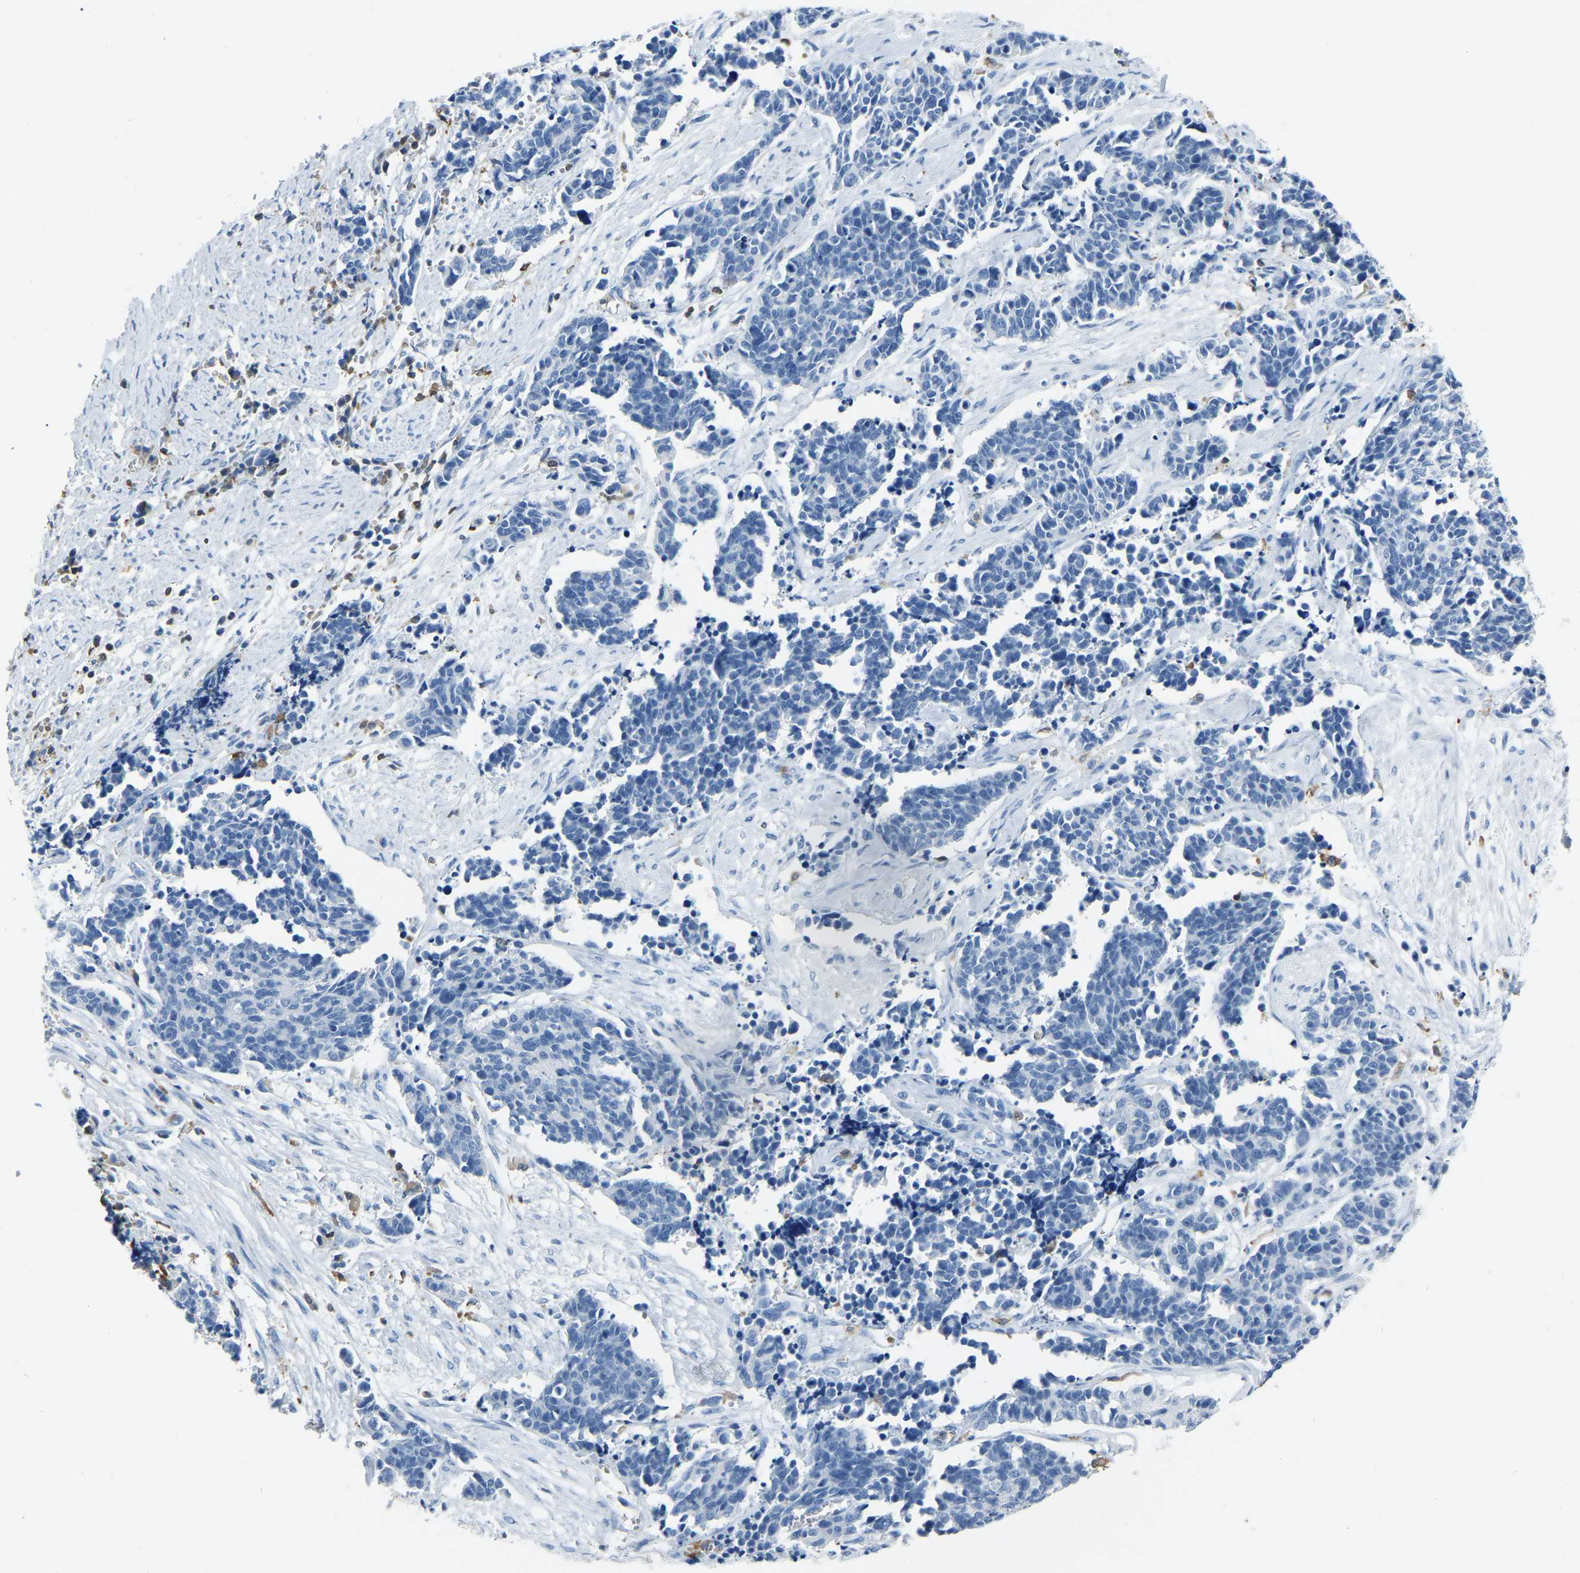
{"staining": {"intensity": "negative", "quantity": "none", "location": "none"}, "tissue": "cervical cancer", "cell_type": "Tumor cells", "image_type": "cancer", "snomed": [{"axis": "morphology", "description": "Squamous cell carcinoma, NOS"}, {"axis": "topography", "description": "Cervix"}], "caption": "Tumor cells are negative for brown protein staining in cervical cancer. The staining is performed using DAB brown chromogen with nuclei counter-stained in using hematoxylin.", "gene": "ARHGAP45", "patient": {"sex": "female", "age": 35}}